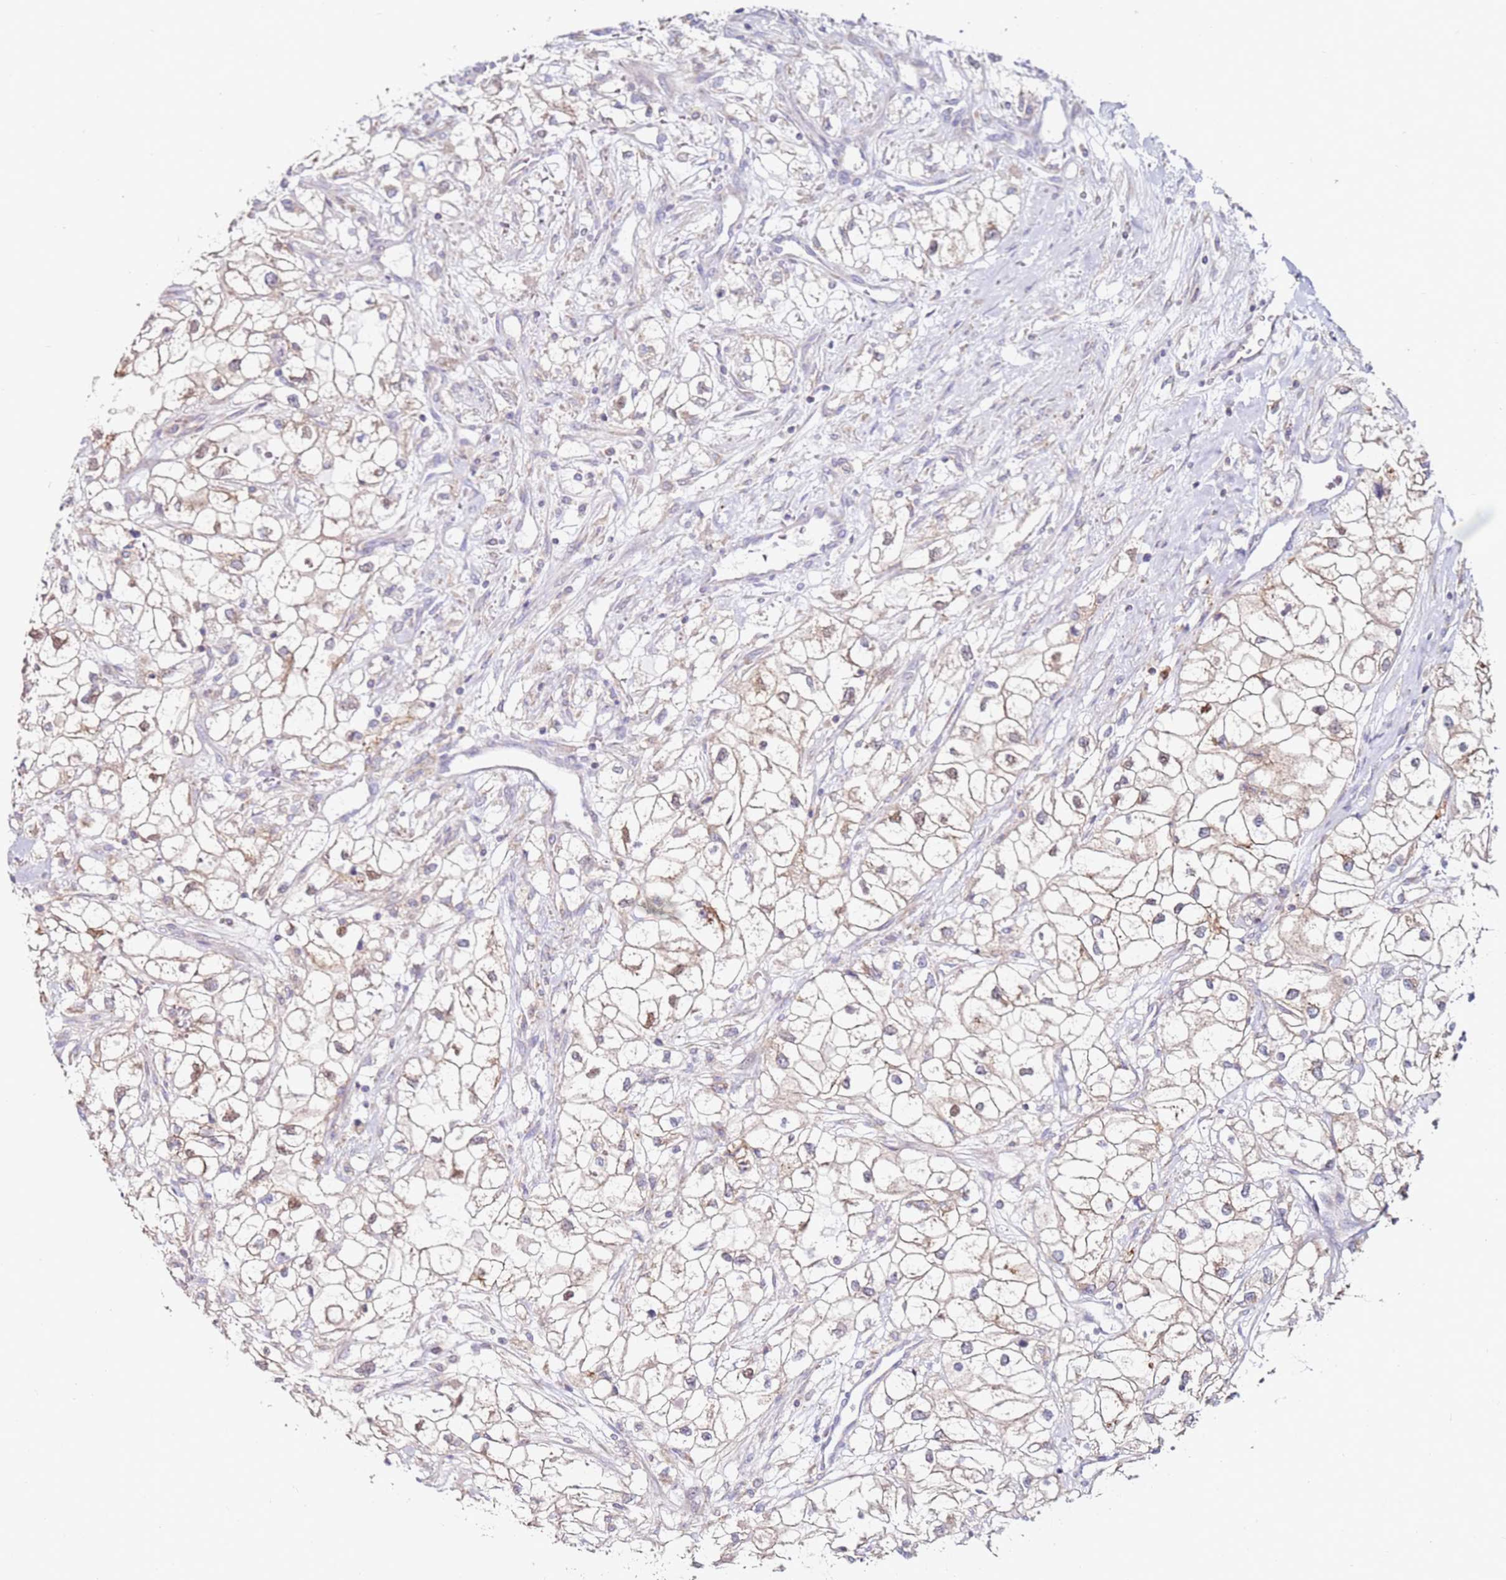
{"staining": {"intensity": "weak", "quantity": ">75%", "location": "cytoplasmic/membranous"}, "tissue": "renal cancer", "cell_type": "Tumor cells", "image_type": "cancer", "snomed": [{"axis": "morphology", "description": "Adenocarcinoma, NOS"}, {"axis": "topography", "description": "Kidney"}], "caption": "Human renal cancer stained with a protein marker displays weak staining in tumor cells.", "gene": "CNOT9", "patient": {"sex": "male", "age": 59}}